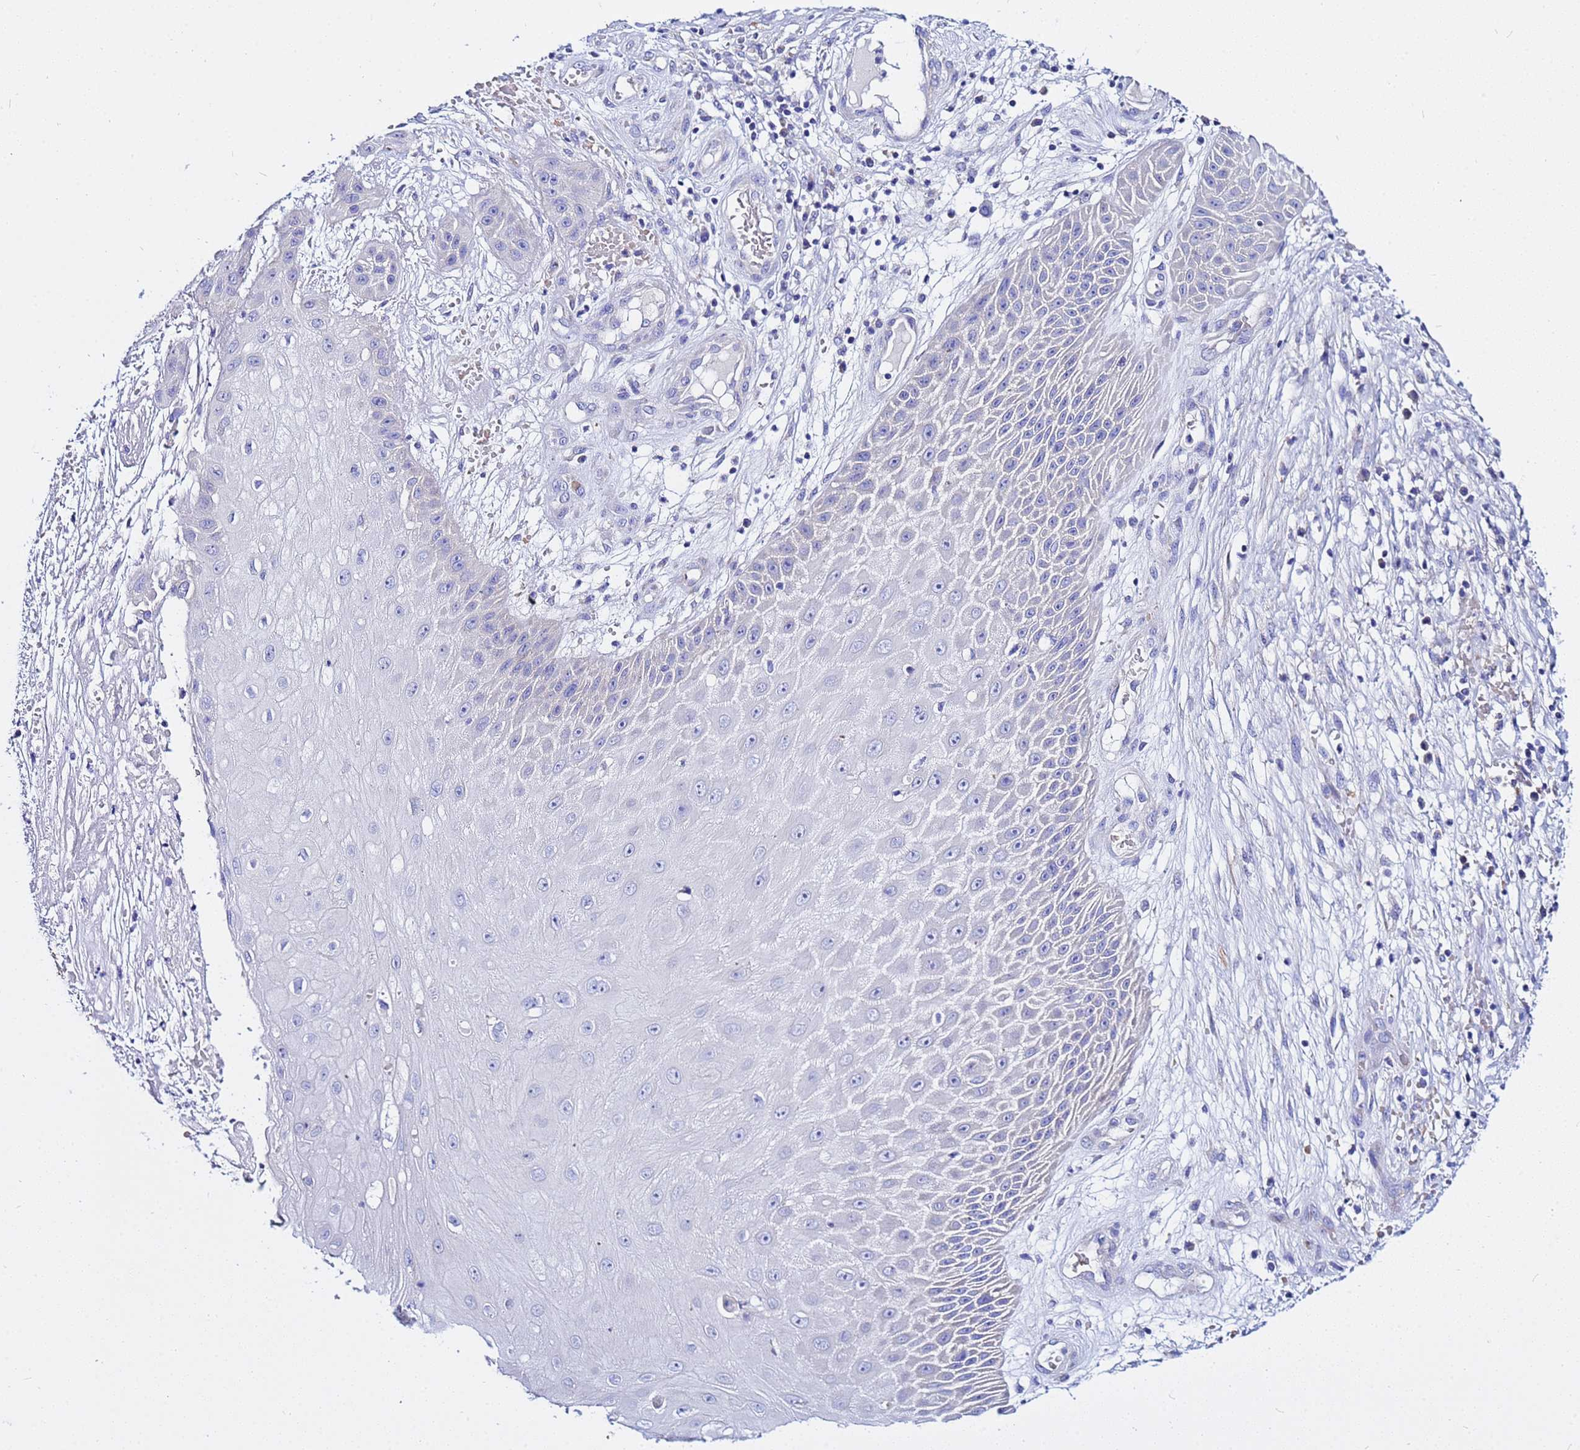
{"staining": {"intensity": "negative", "quantity": "none", "location": "none"}, "tissue": "skin cancer", "cell_type": "Tumor cells", "image_type": "cancer", "snomed": [{"axis": "morphology", "description": "Squamous cell carcinoma, NOS"}, {"axis": "topography", "description": "Skin"}], "caption": "This is a micrograph of immunohistochemistry staining of skin cancer (squamous cell carcinoma), which shows no expression in tumor cells.", "gene": "USP18", "patient": {"sex": "male", "age": 70}}